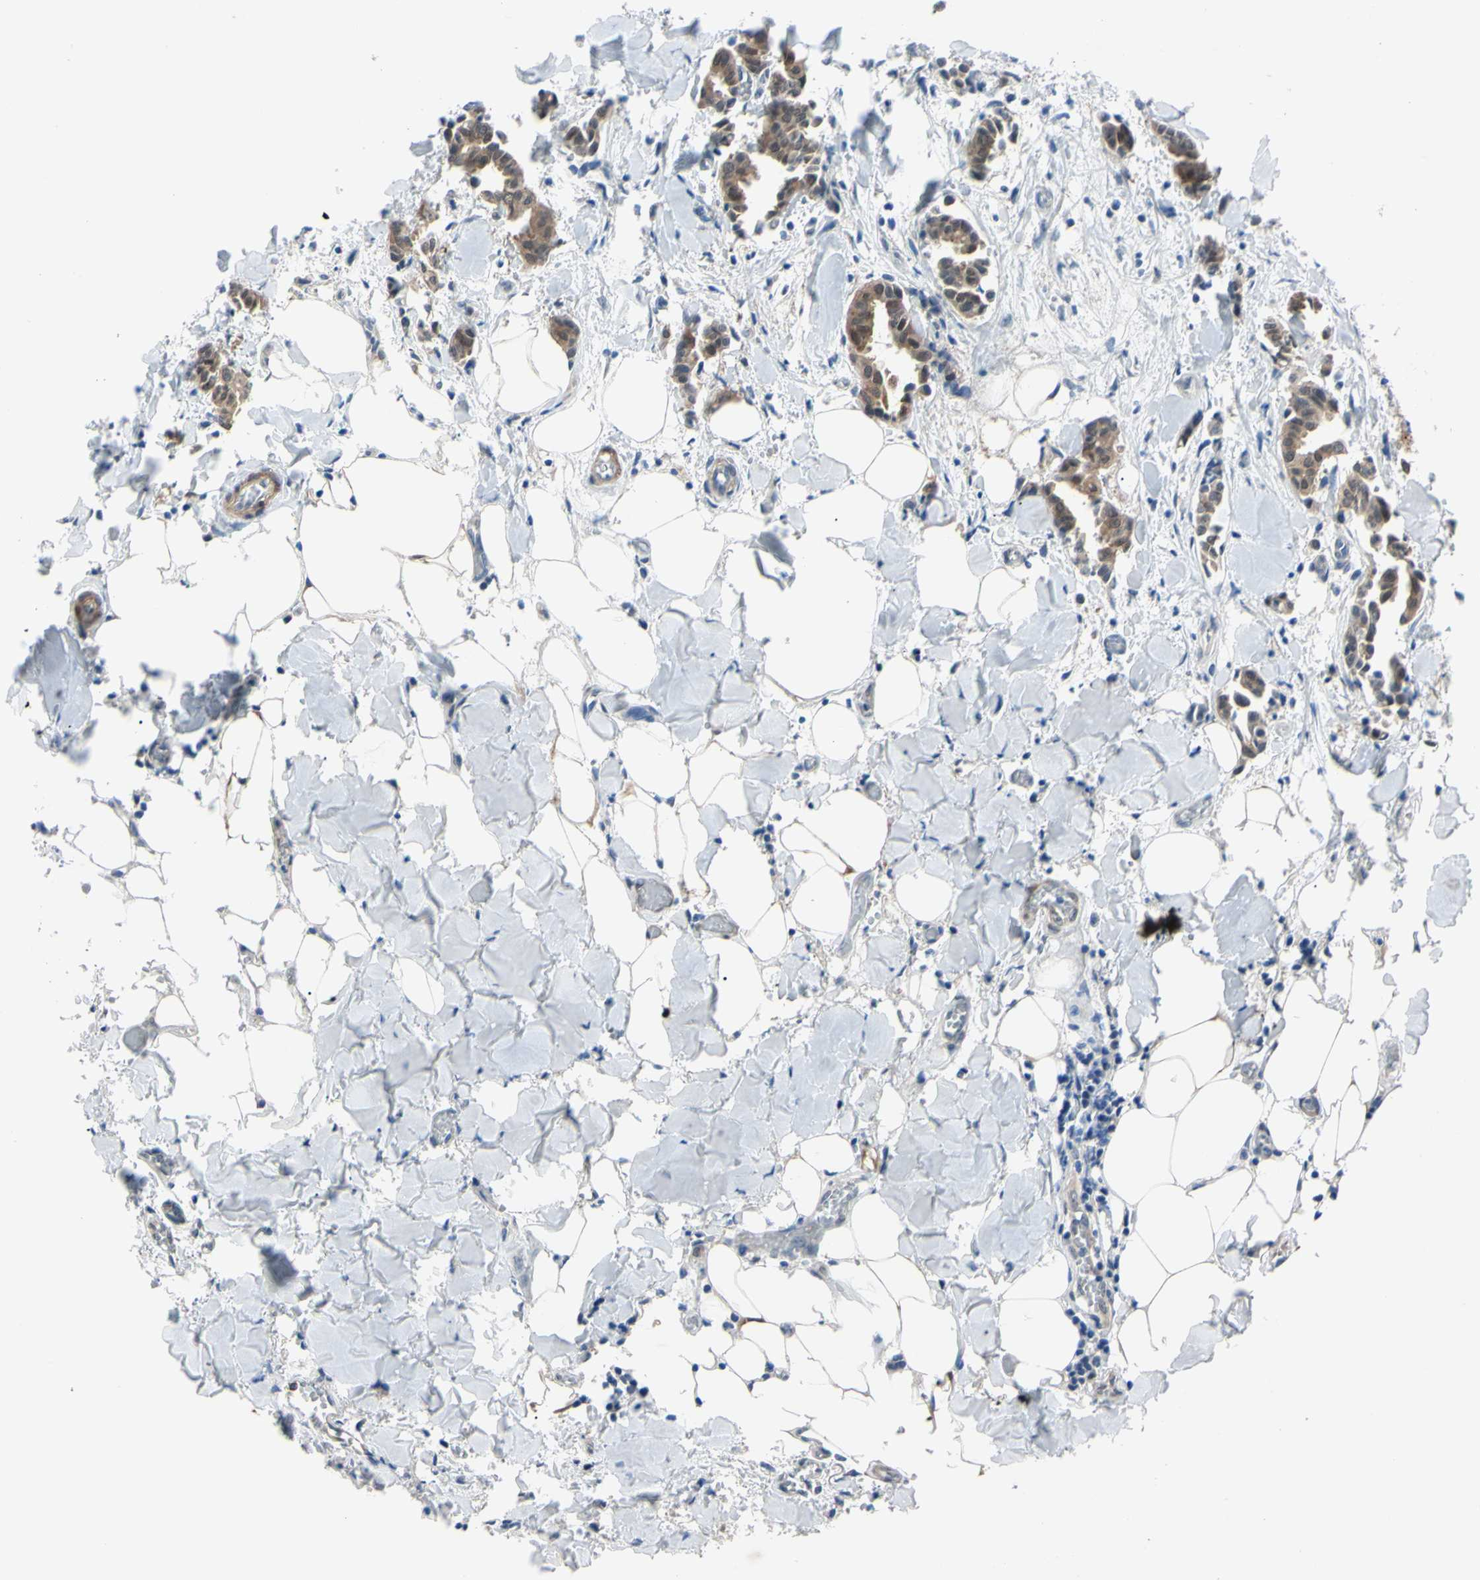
{"staining": {"intensity": "moderate", "quantity": "25%-75%", "location": "cytoplasmic/membranous"}, "tissue": "head and neck cancer", "cell_type": "Tumor cells", "image_type": "cancer", "snomed": [{"axis": "morphology", "description": "Adenocarcinoma, NOS"}, {"axis": "topography", "description": "Salivary gland"}, {"axis": "topography", "description": "Head-Neck"}], "caption": "Tumor cells show moderate cytoplasmic/membranous expression in about 25%-75% of cells in head and neck adenocarcinoma. (IHC, brightfield microscopy, high magnification).", "gene": "NOL3", "patient": {"sex": "female", "age": 59}}